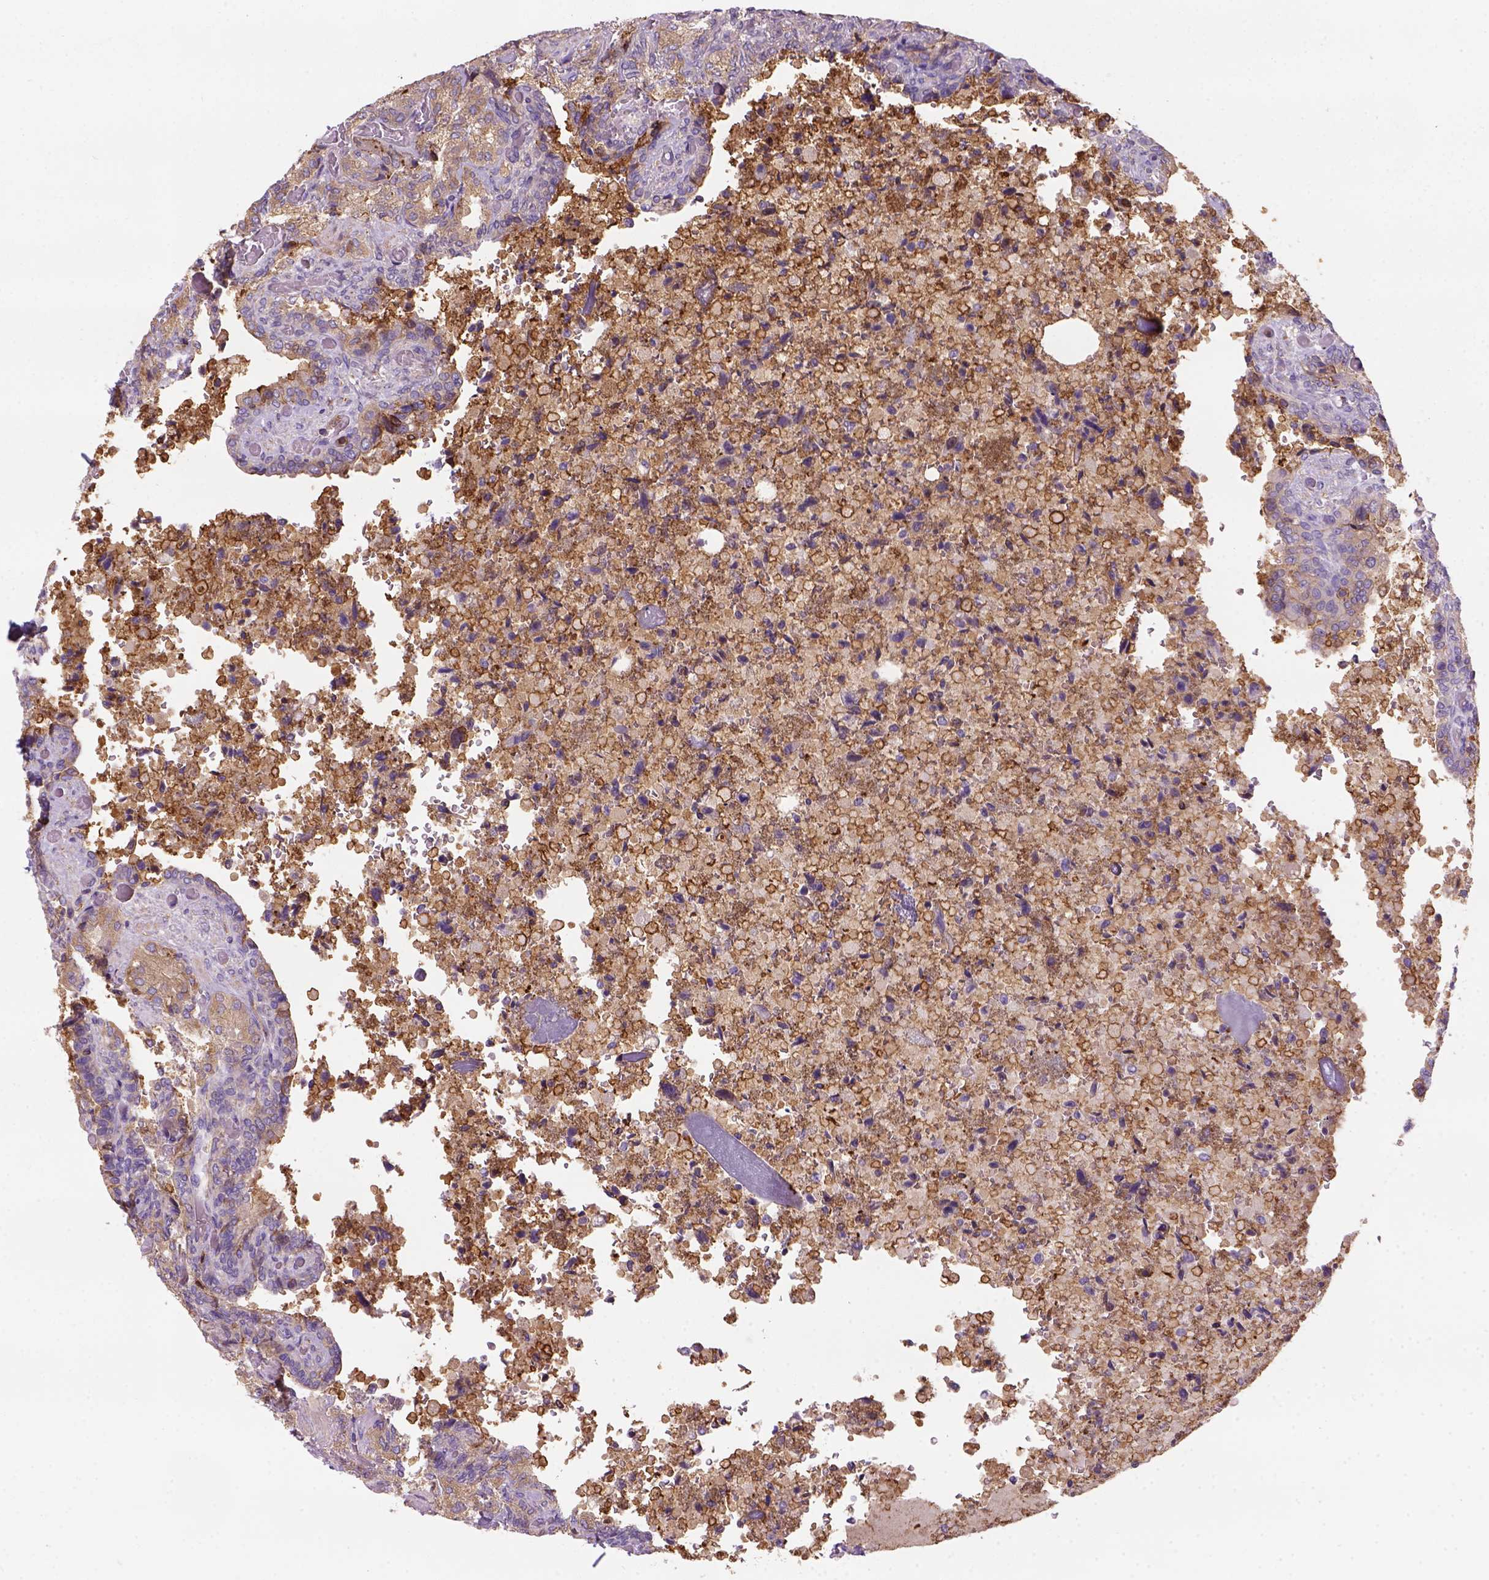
{"staining": {"intensity": "weak", "quantity": ">75%", "location": "cytoplasmic/membranous"}, "tissue": "seminal vesicle", "cell_type": "Glandular cells", "image_type": "normal", "snomed": [{"axis": "morphology", "description": "Normal tissue, NOS"}, {"axis": "topography", "description": "Seminal veicle"}], "caption": "A histopathology image showing weak cytoplasmic/membranous staining in about >75% of glandular cells in normal seminal vesicle, as visualized by brown immunohistochemical staining.", "gene": "GPRC5D", "patient": {"sex": "male", "age": 68}}